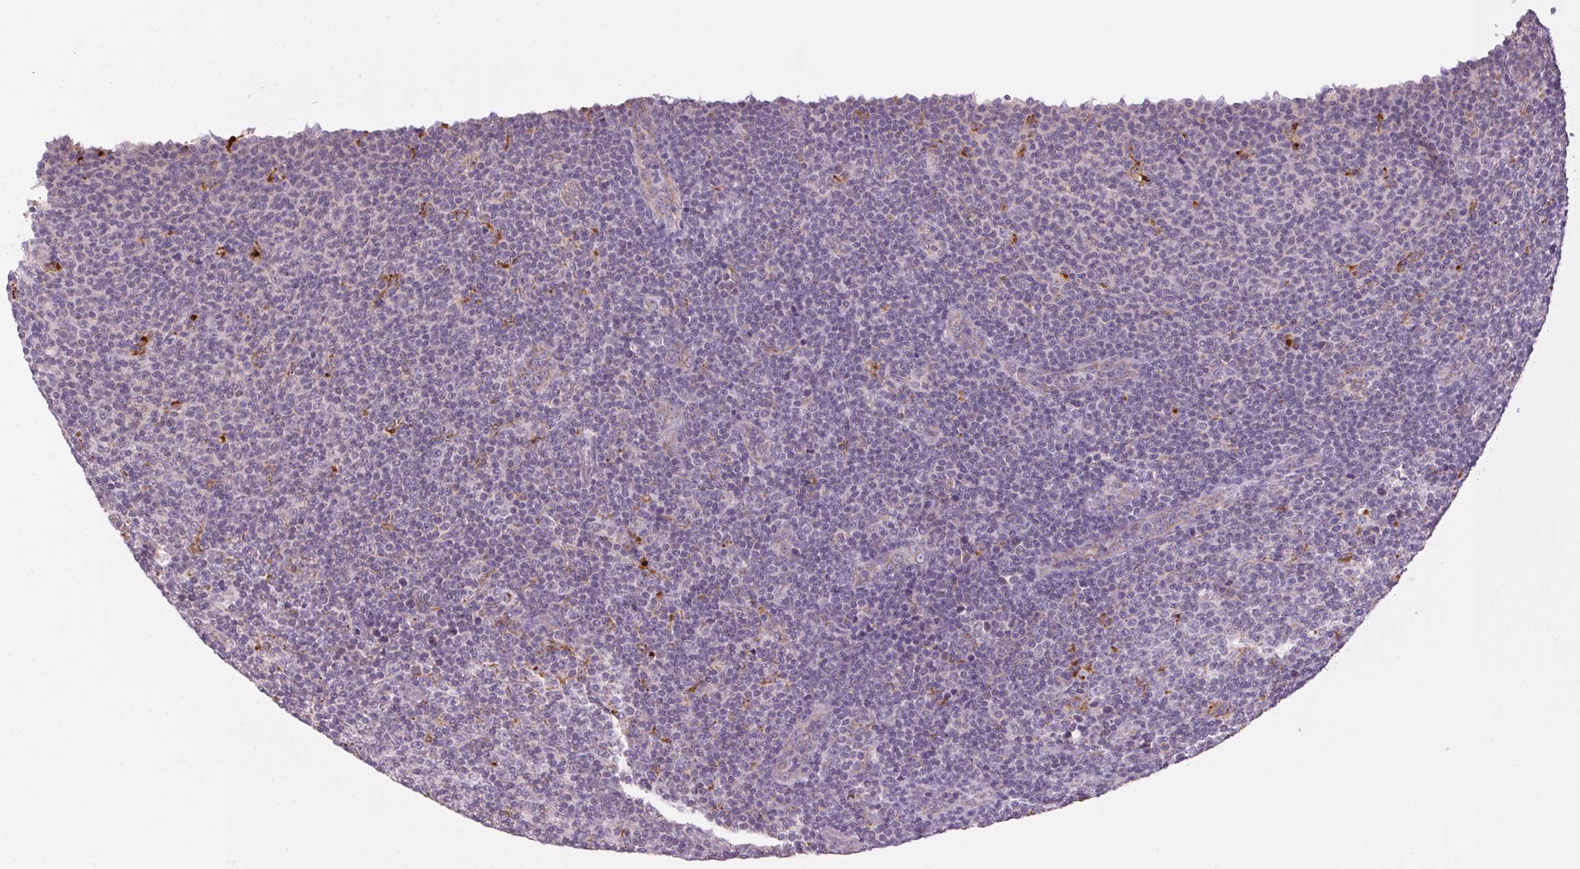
{"staining": {"intensity": "negative", "quantity": "none", "location": "none"}, "tissue": "lymphoma", "cell_type": "Tumor cells", "image_type": "cancer", "snomed": [{"axis": "morphology", "description": "Malignant lymphoma, non-Hodgkin's type, Low grade"}, {"axis": "topography", "description": "Lymph node"}], "caption": "Protein analysis of malignant lymphoma, non-Hodgkin's type (low-grade) demonstrates no significant staining in tumor cells.", "gene": "ADH5", "patient": {"sex": "male", "age": 66}}